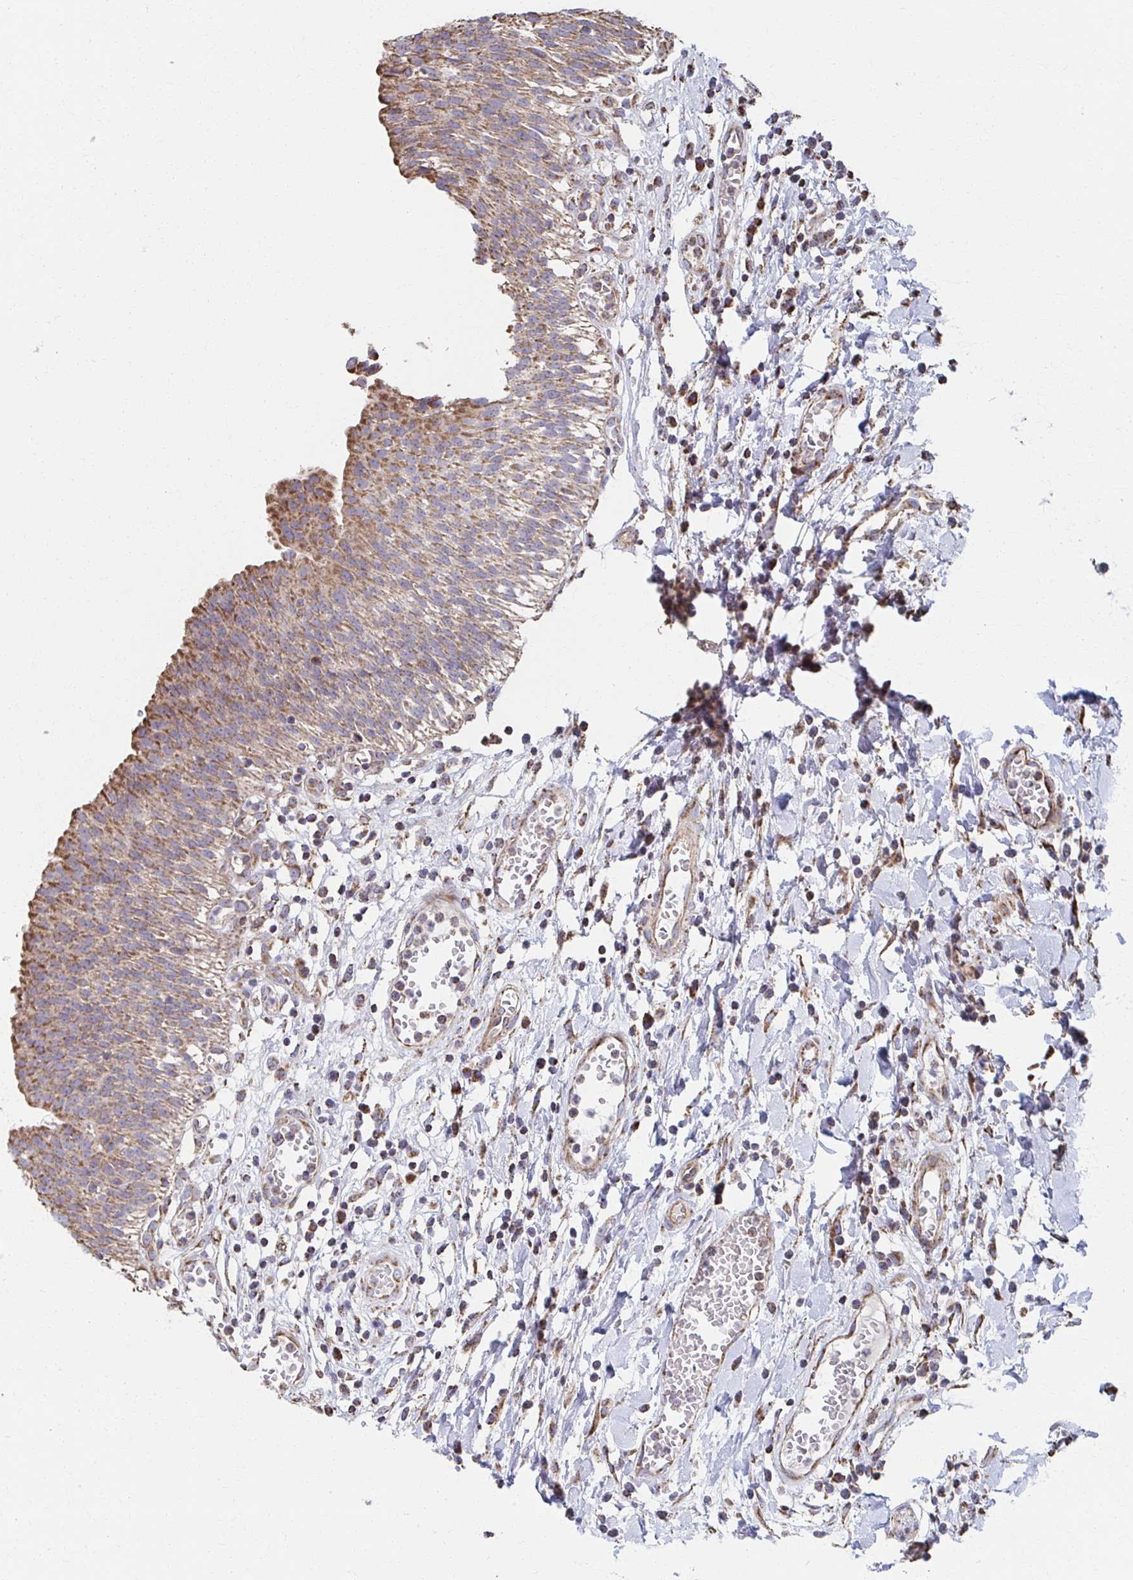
{"staining": {"intensity": "moderate", "quantity": ">75%", "location": "cytoplasmic/membranous"}, "tissue": "urinary bladder", "cell_type": "Urothelial cells", "image_type": "normal", "snomed": [{"axis": "morphology", "description": "Normal tissue, NOS"}, {"axis": "topography", "description": "Urinary bladder"}], "caption": "About >75% of urothelial cells in benign urinary bladder display moderate cytoplasmic/membranous protein positivity as visualized by brown immunohistochemical staining.", "gene": "SAT1", "patient": {"sex": "male", "age": 64}}